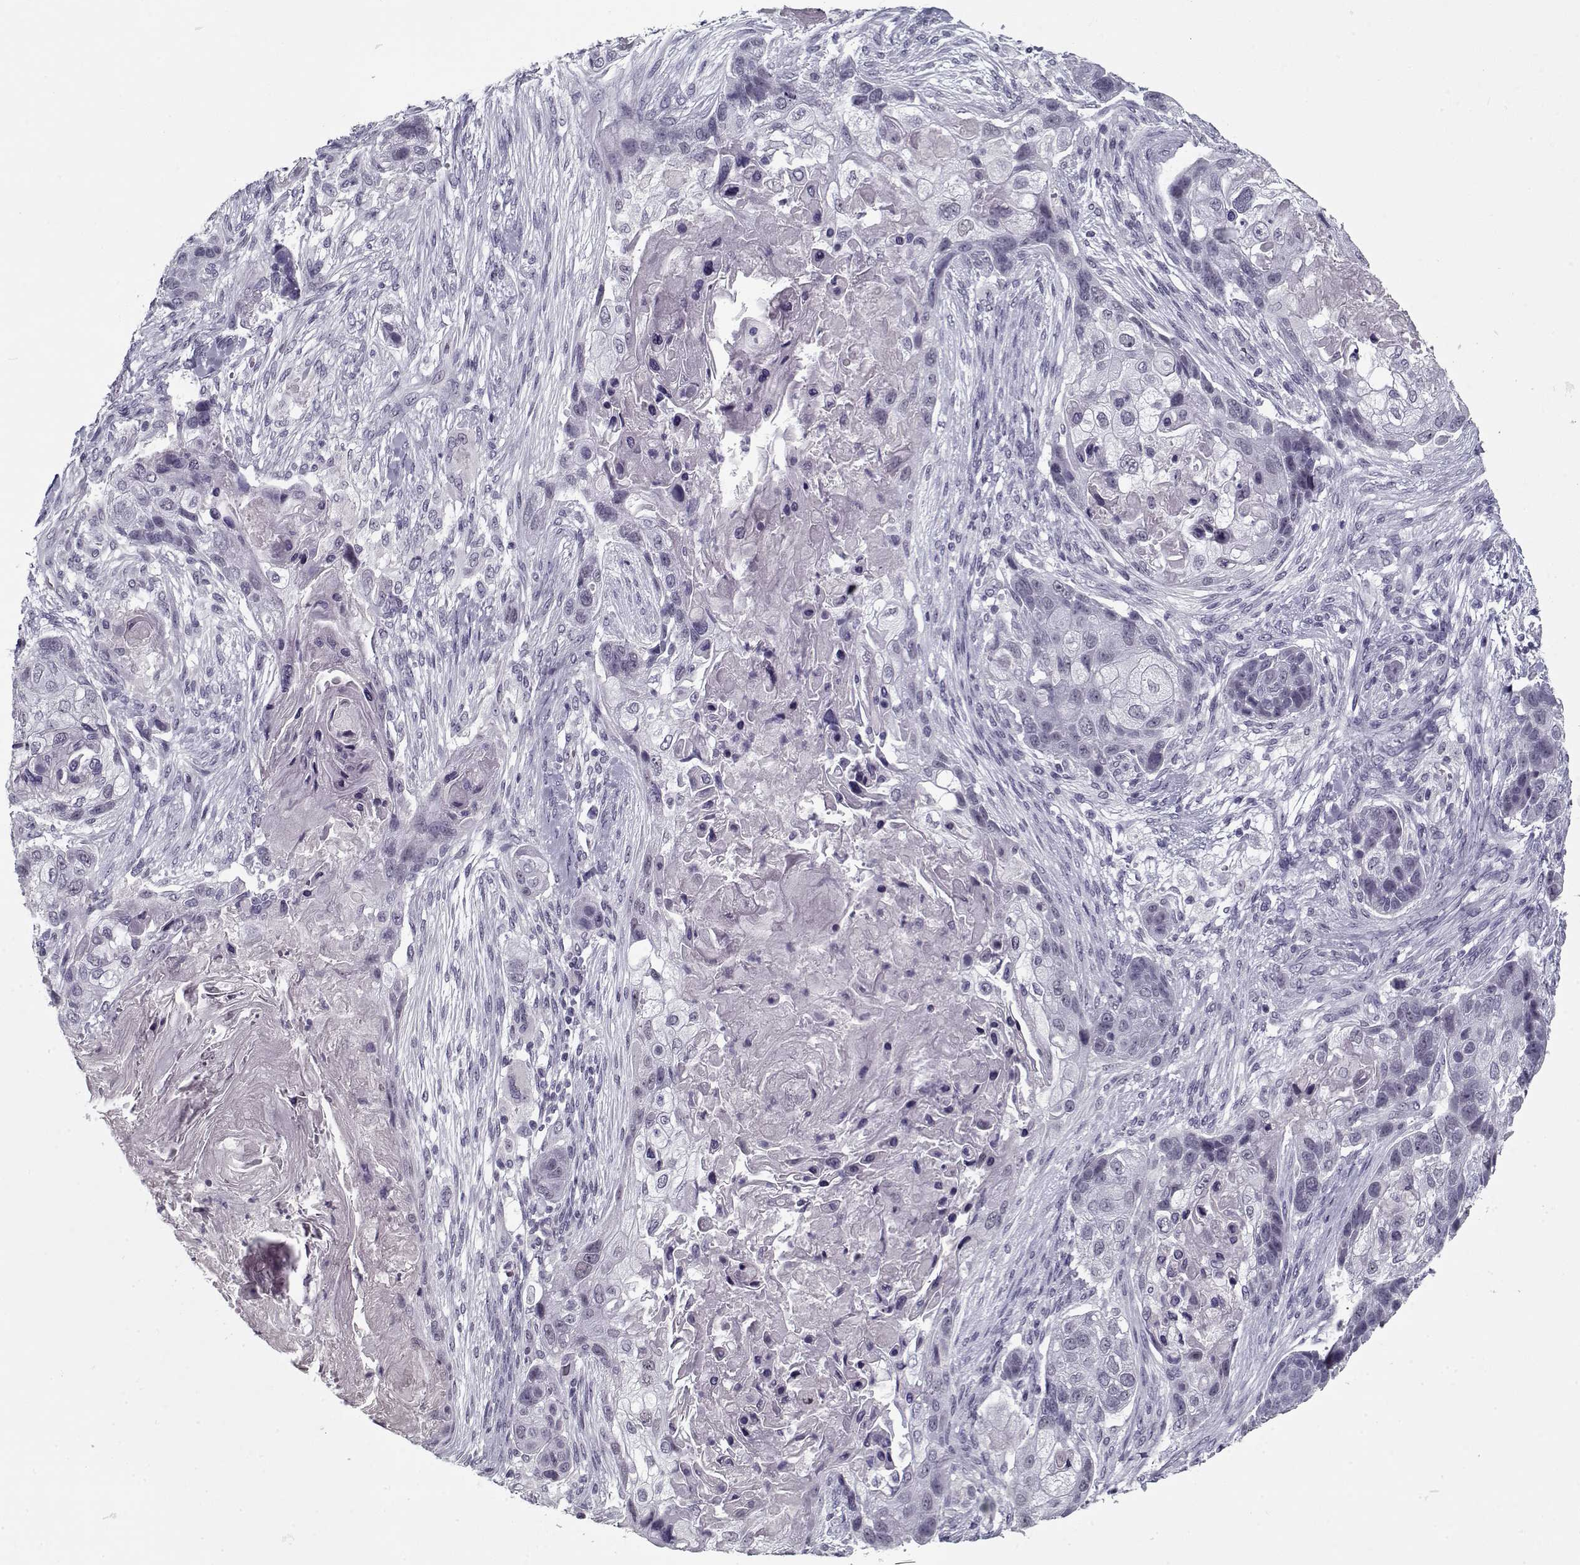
{"staining": {"intensity": "negative", "quantity": "none", "location": "none"}, "tissue": "lung cancer", "cell_type": "Tumor cells", "image_type": "cancer", "snomed": [{"axis": "morphology", "description": "Squamous cell carcinoma, NOS"}, {"axis": "topography", "description": "Lung"}], "caption": "Tumor cells are negative for protein expression in human lung squamous cell carcinoma.", "gene": "RNF32", "patient": {"sex": "male", "age": 69}}